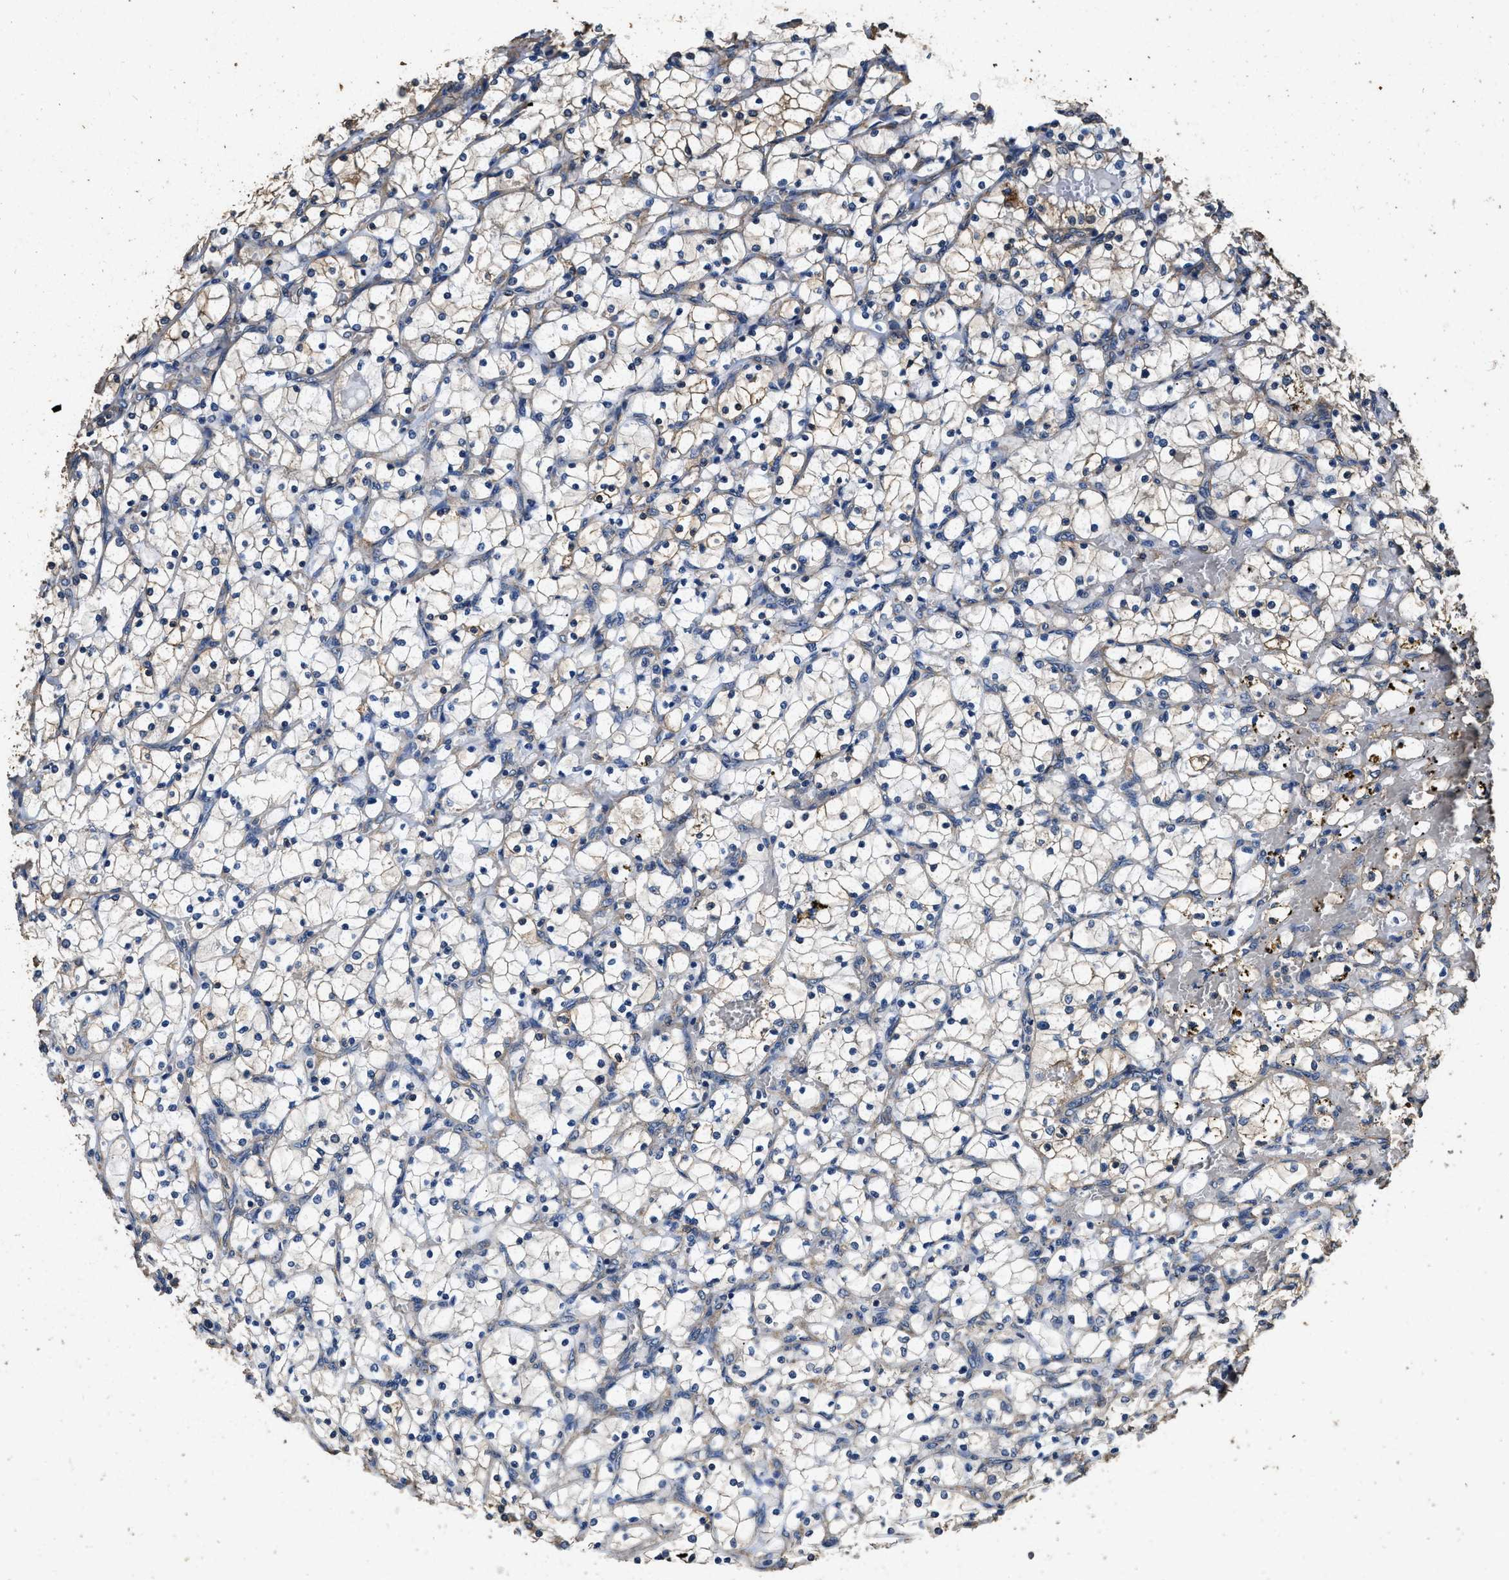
{"staining": {"intensity": "negative", "quantity": "none", "location": "none"}, "tissue": "renal cancer", "cell_type": "Tumor cells", "image_type": "cancer", "snomed": [{"axis": "morphology", "description": "Adenocarcinoma, NOS"}, {"axis": "topography", "description": "Kidney"}], "caption": "DAB immunohistochemical staining of human renal cancer shows no significant expression in tumor cells. Brightfield microscopy of immunohistochemistry stained with DAB (brown) and hematoxylin (blue), captured at high magnification.", "gene": "MIB1", "patient": {"sex": "female", "age": 69}}